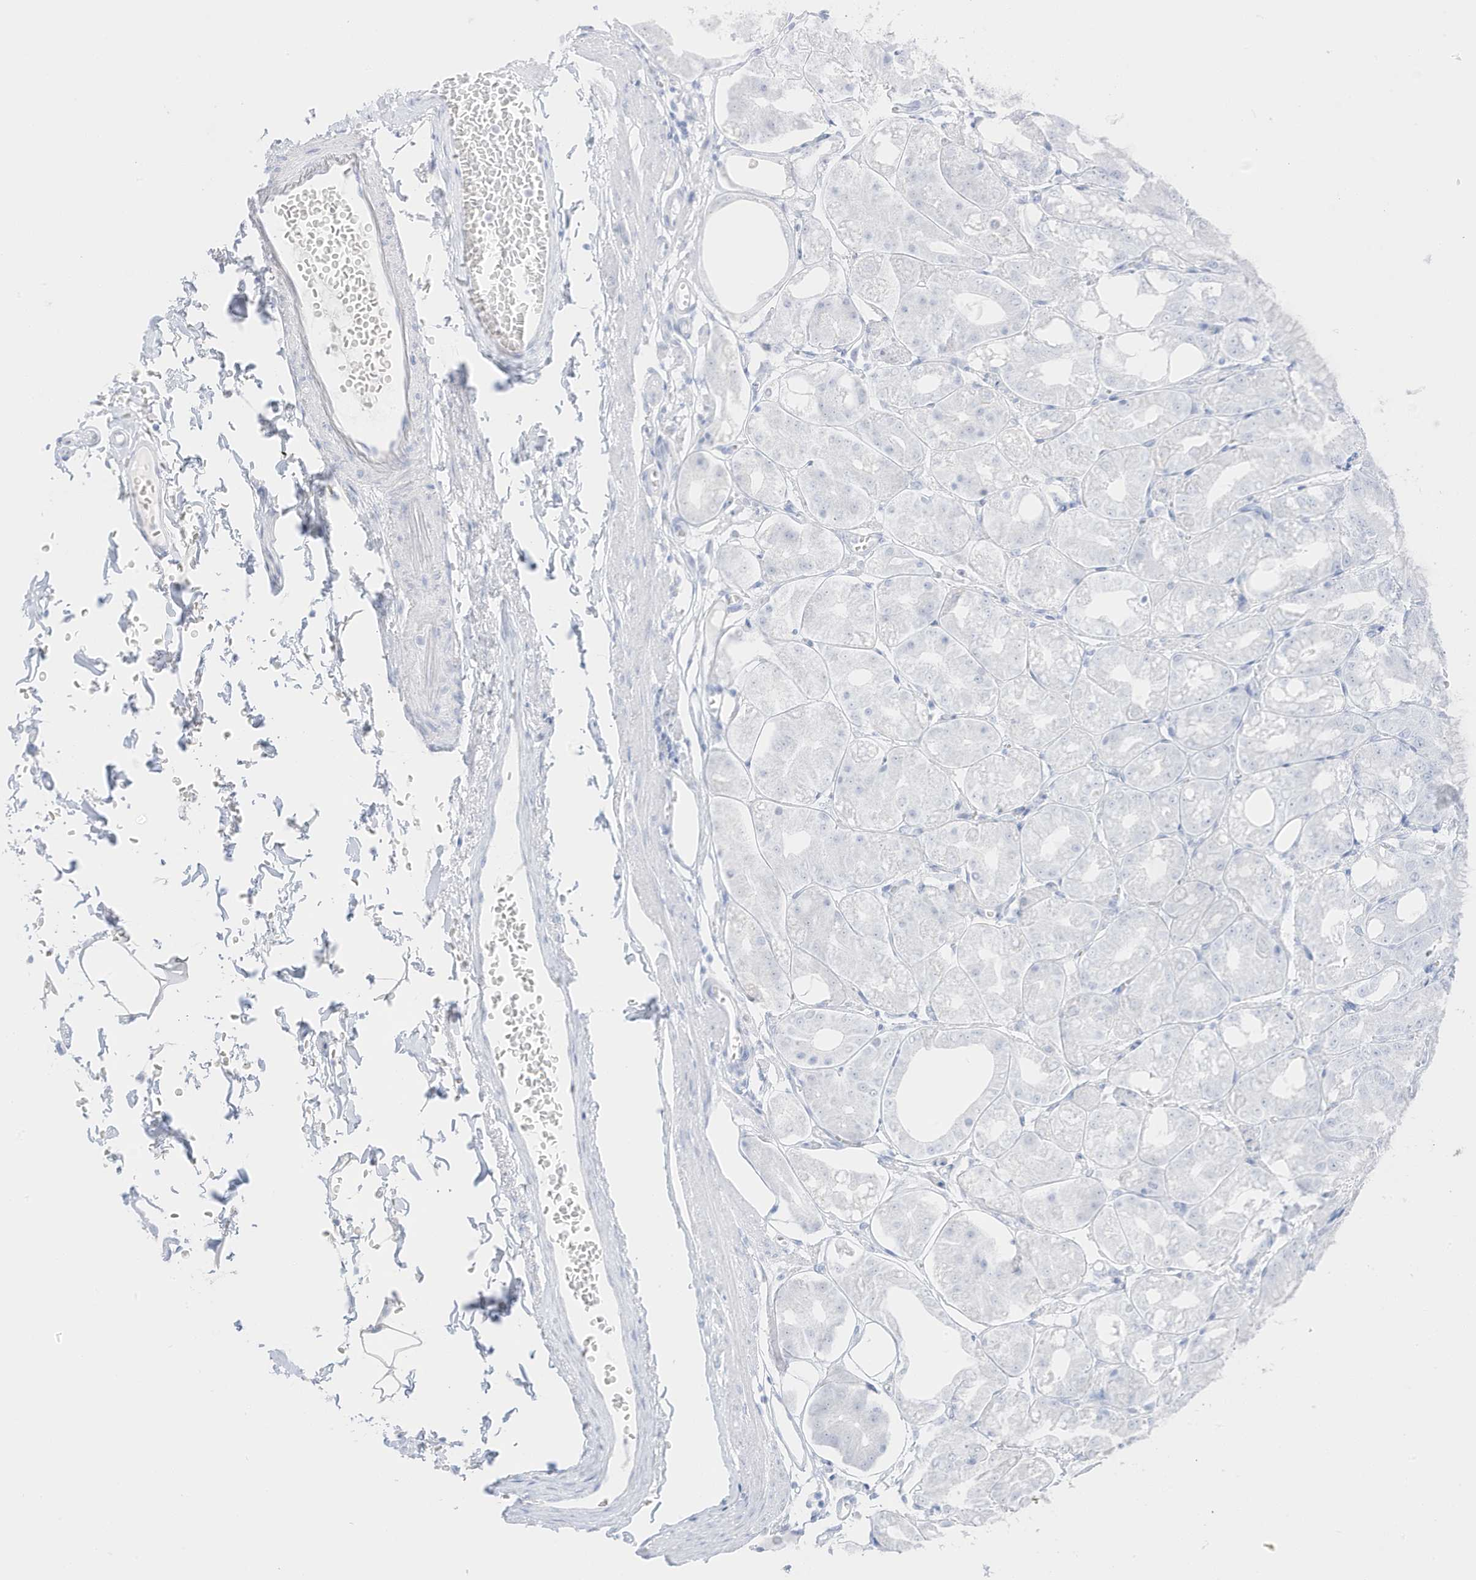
{"staining": {"intensity": "negative", "quantity": "none", "location": "none"}, "tissue": "stomach", "cell_type": "Glandular cells", "image_type": "normal", "snomed": [{"axis": "morphology", "description": "Normal tissue, NOS"}, {"axis": "topography", "description": "Stomach, lower"}], "caption": "There is no significant positivity in glandular cells of stomach. The staining was performed using DAB to visualize the protein expression in brown, while the nuclei were stained in blue with hematoxylin (Magnification: 20x).", "gene": "SLC22A13", "patient": {"sex": "male", "age": 71}}